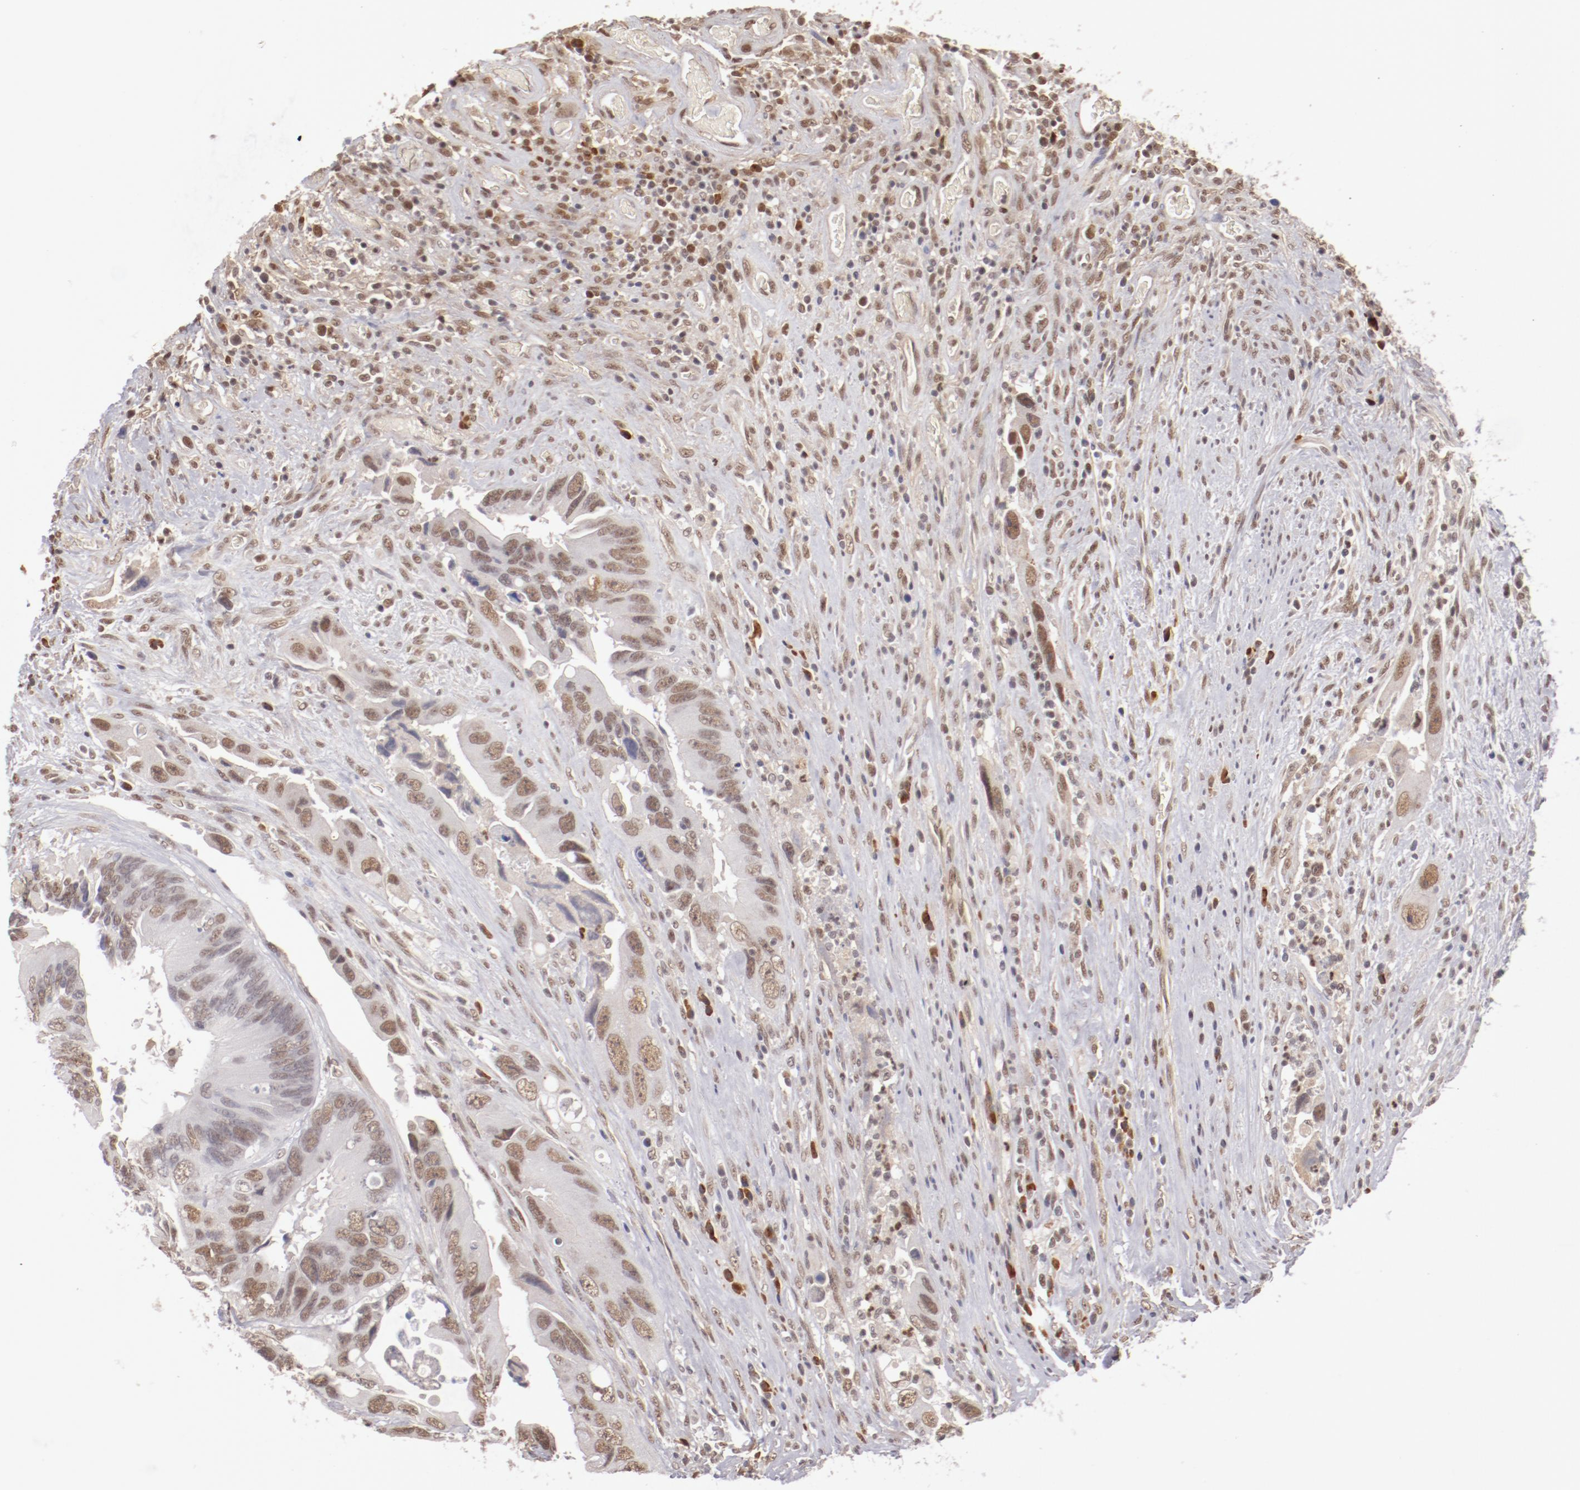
{"staining": {"intensity": "moderate", "quantity": ">75%", "location": "nuclear"}, "tissue": "colorectal cancer", "cell_type": "Tumor cells", "image_type": "cancer", "snomed": [{"axis": "morphology", "description": "Adenocarcinoma, NOS"}, {"axis": "topography", "description": "Rectum"}], "caption": "Immunohistochemistry (IHC) image of neoplastic tissue: human colorectal adenocarcinoma stained using IHC exhibits medium levels of moderate protein expression localized specifically in the nuclear of tumor cells, appearing as a nuclear brown color.", "gene": "NFE2", "patient": {"sex": "male", "age": 70}}